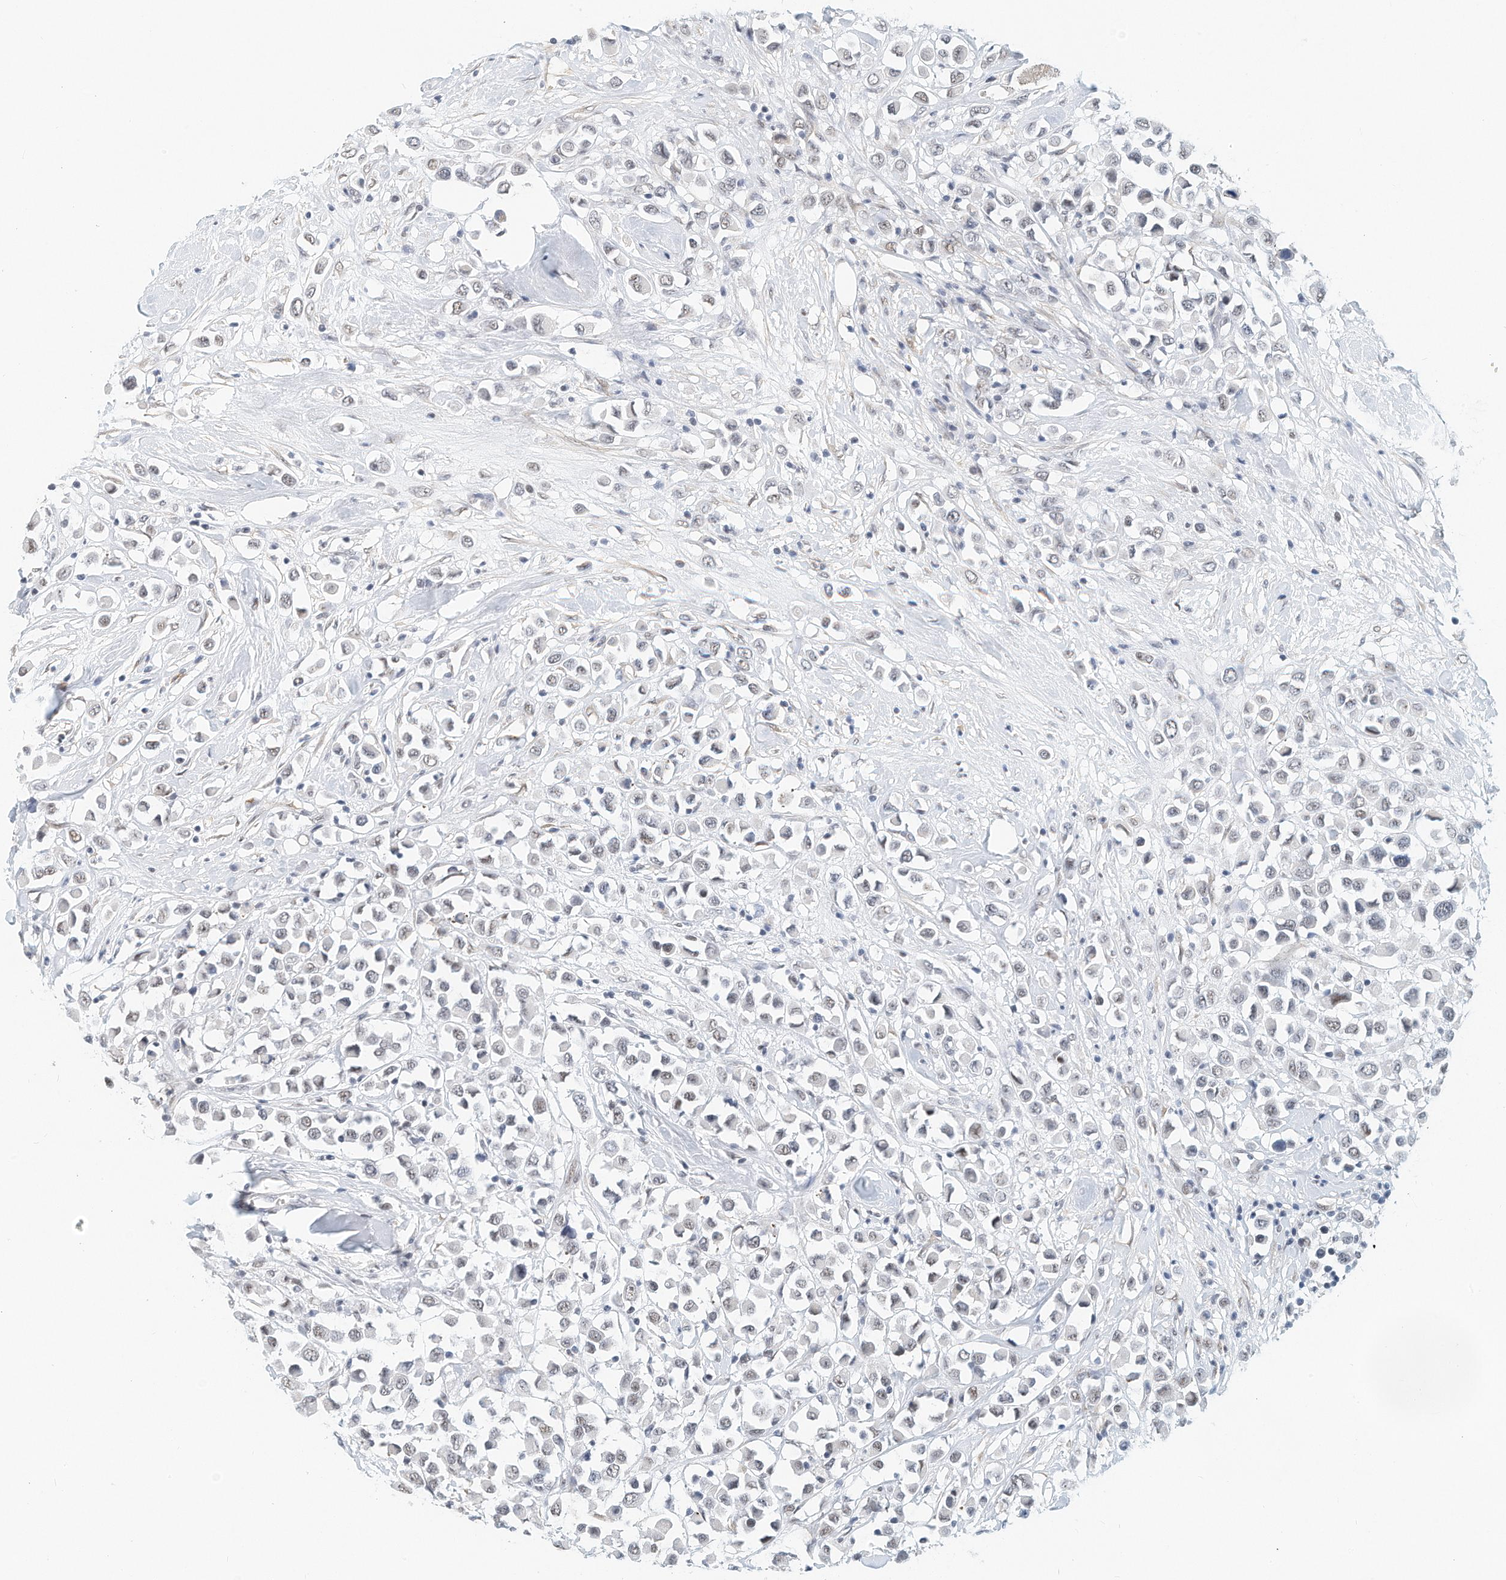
{"staining": {"intensity": "negative", "quantity": "none", "location": "none"}, "tissue": "breast cancer", "cell_type": "Tumor cells", "image_type": "cancer", "snomed": [{"axis": "morphology", "description": "Duct carcinoma"}, {"axis": "topography", "description": "Breast"}], "caption": "An image of human breast infiltrating ductal carcinoma is negative for staining in tumor cells.", "gene": "ARHGAP28", "patient": {"sex": "female", "age": 61}}